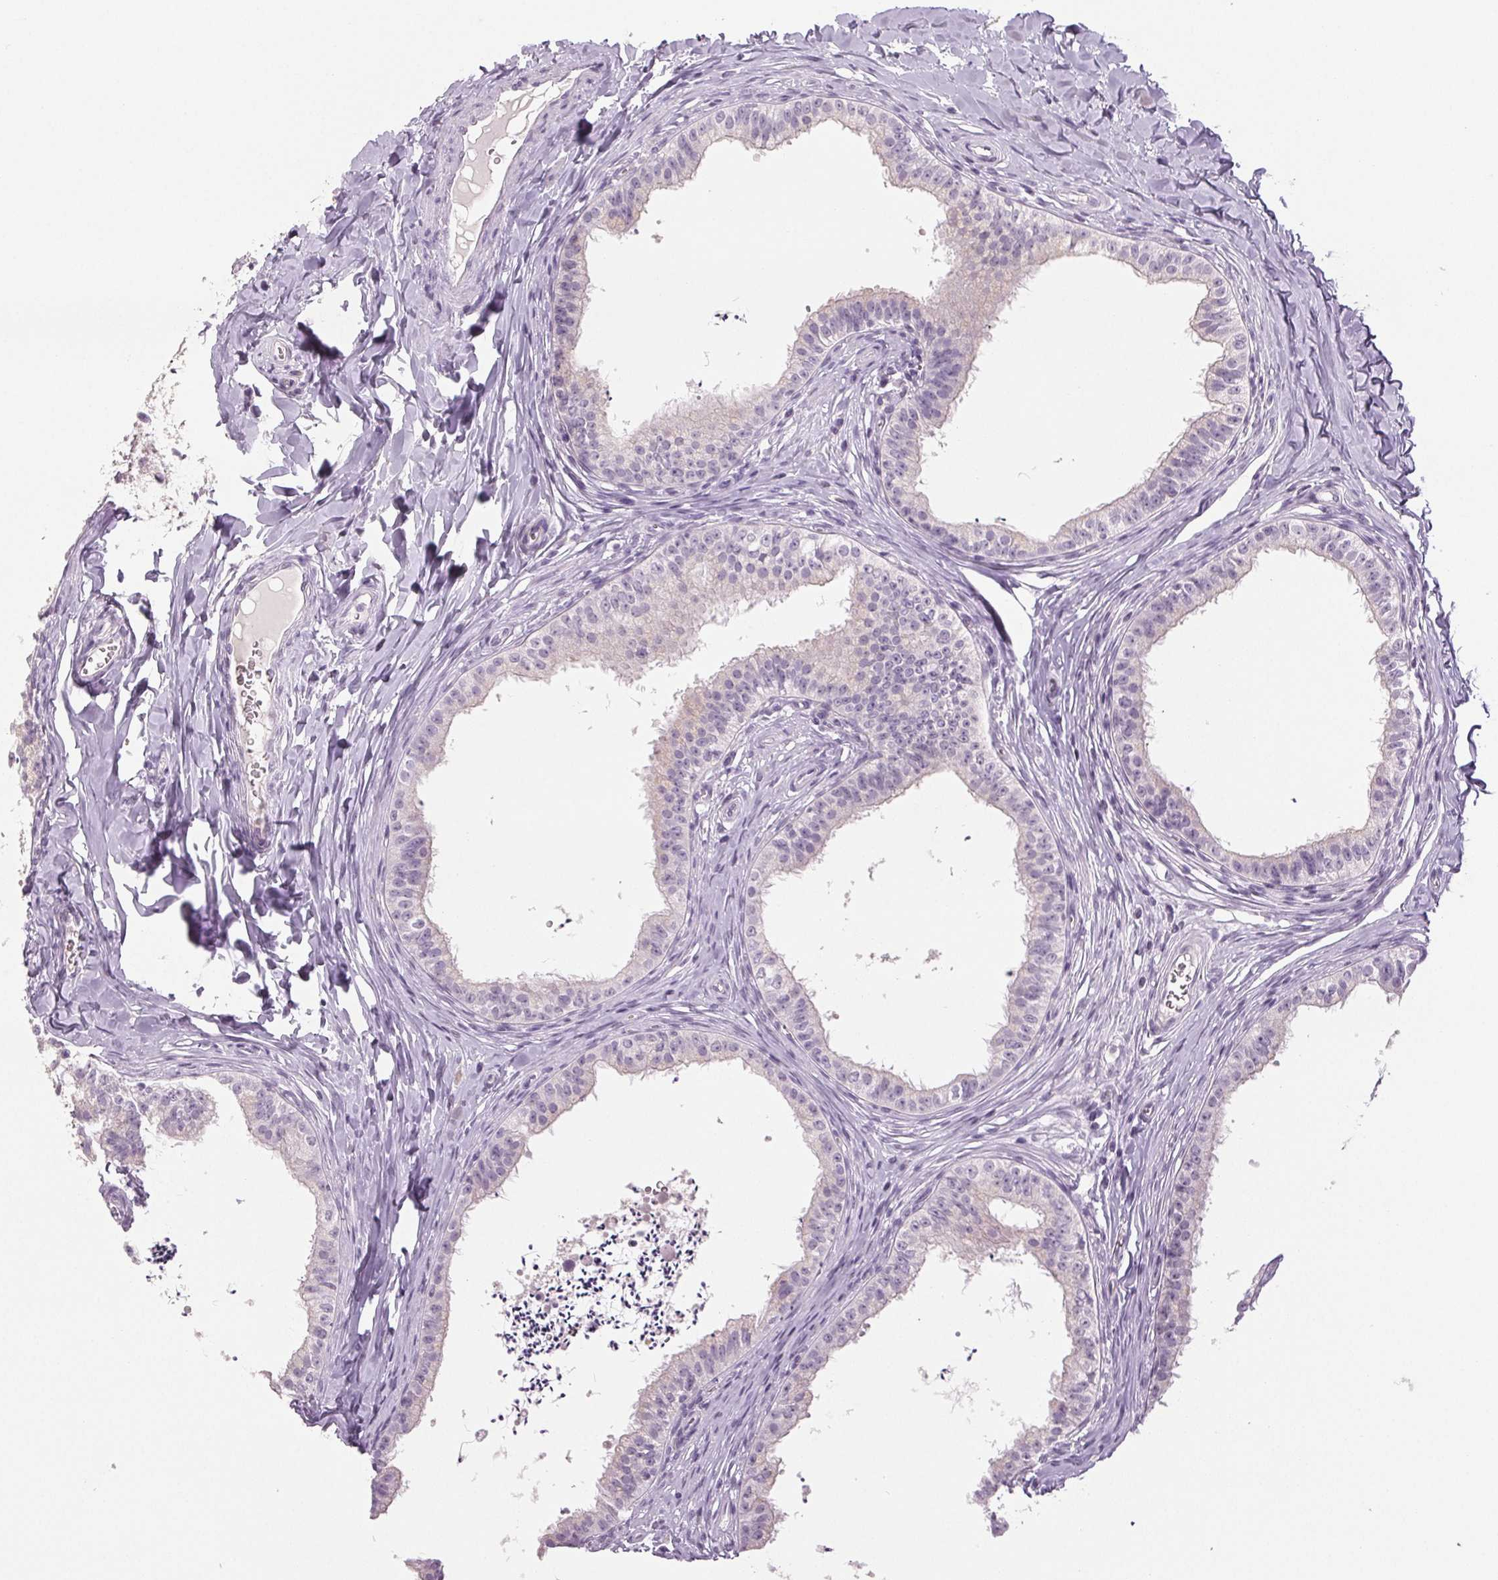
{"staining": {"intensity": "moderate", "quantity": "25%-75%", "location": "cytoplasmic/membranous"}, "tissue": "epididymis", "cell_type": "Glandular cells", "image_type": "normal", "snomed": [{"axis": "morphology", "description": "Normal tissue, NOS"}, {"axis": "topography", "description": "Epididymis"}], "caption": "A high-resolution image shows immunohistochemistry (IHC) staining of unremarkable epididymis, which demonstrates moderate cytoplasmic/membranous staining in about 25%-75% of glandular cells.", "gene": "LTF", "patient": {"sex": "male", "age": 24}}